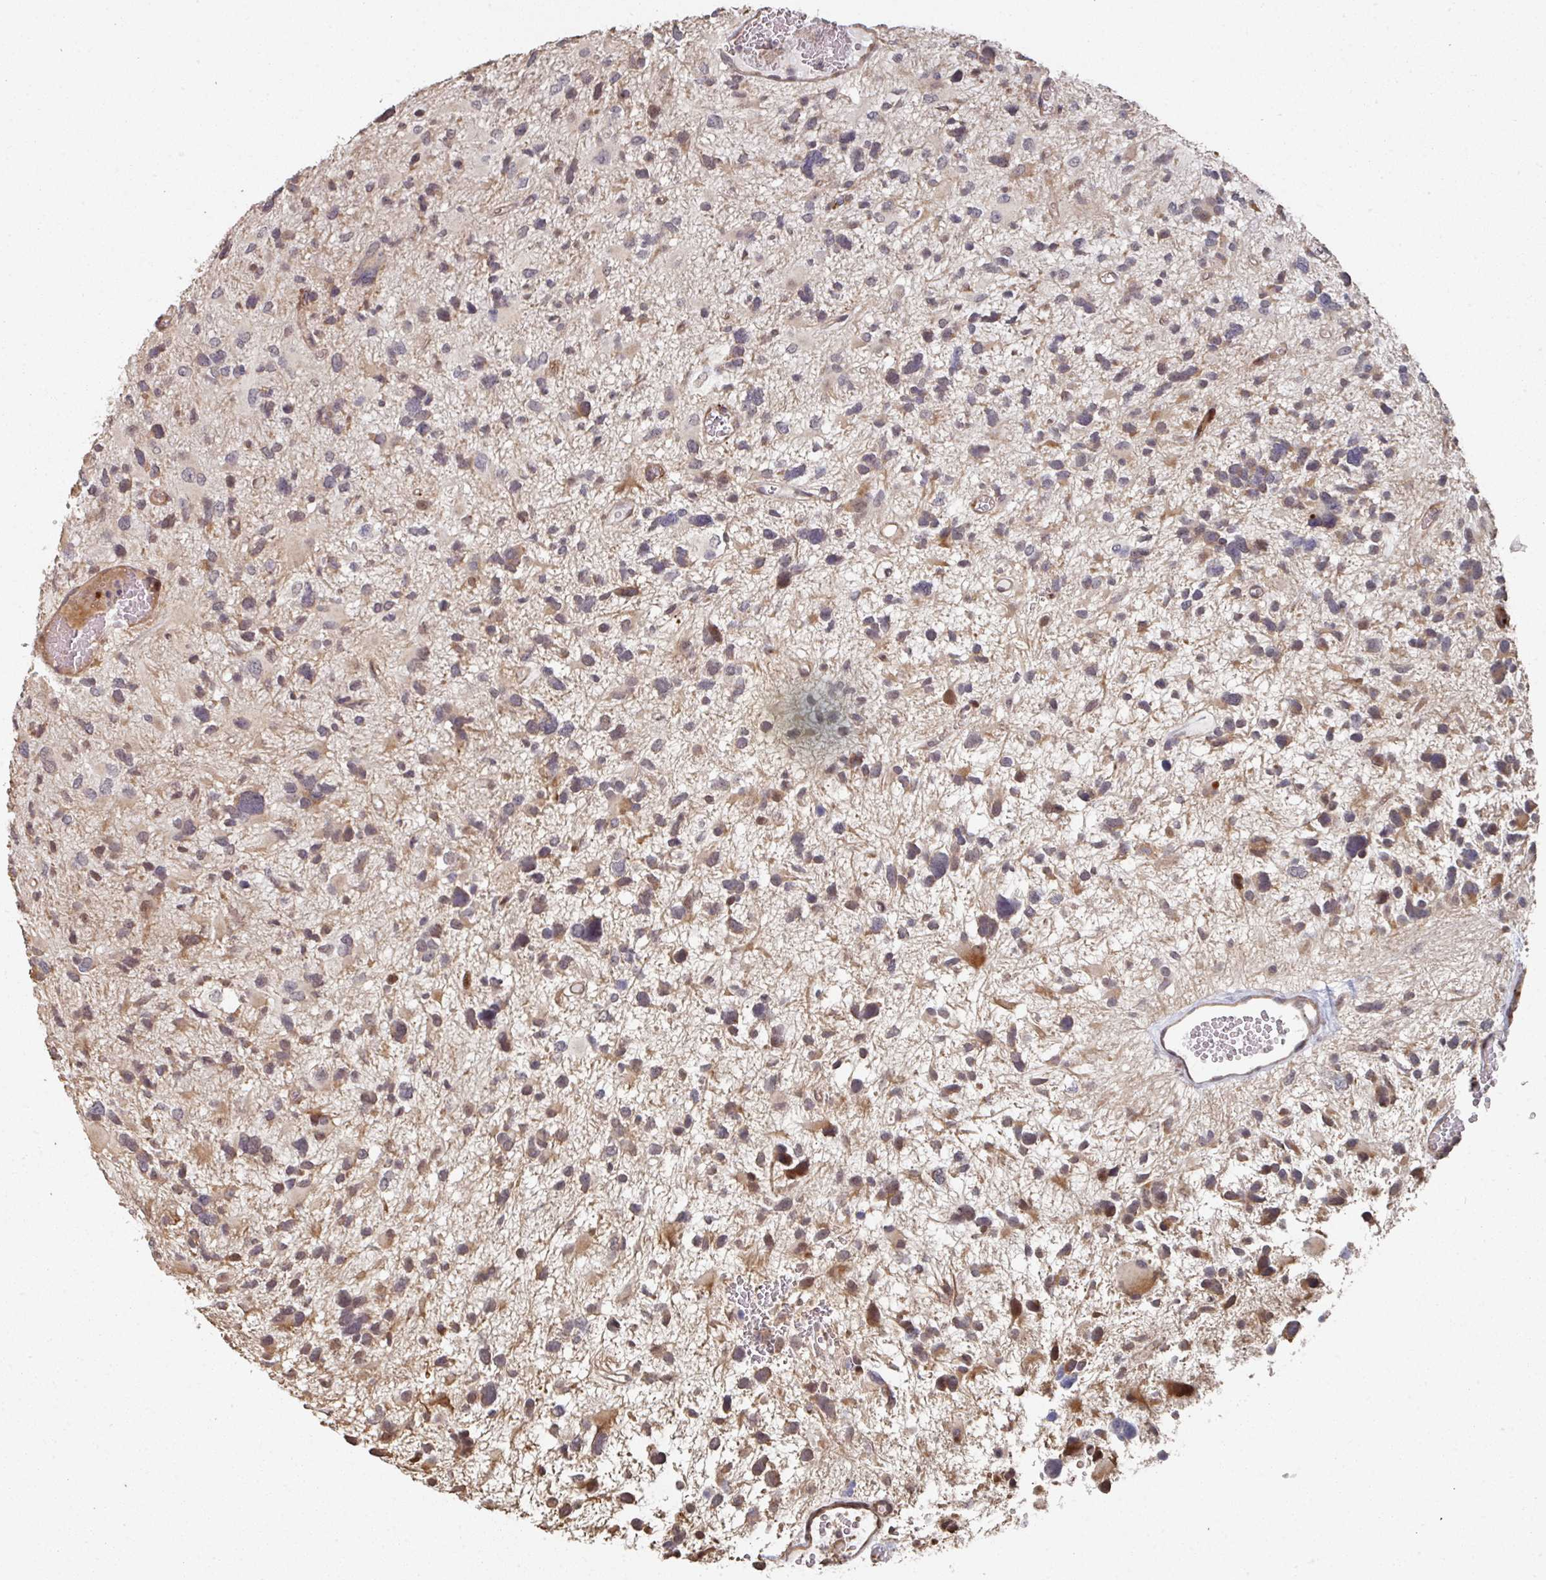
{"staining": {"intensity": "weak", "quantity": "25%-75%", "location": "cytoplasmic/membranous"}, "tissue": "glioma", "cell_type": "Tumor cells", "image_type": "cancer", "snomed": [{"axis": "morphology", "description": "Glioma, malignant, High grade"}, {"axis": "topography", "description": "Brain"}], "caption": "Brown immunohistochemical staining in malignant glioma (high-grade) exhibits weak cytoplasmic/membranous staining in approximately 25%-75% of tumor cells.", "gene": "CA7", "patient": {"sex": "female", "age": 11}}